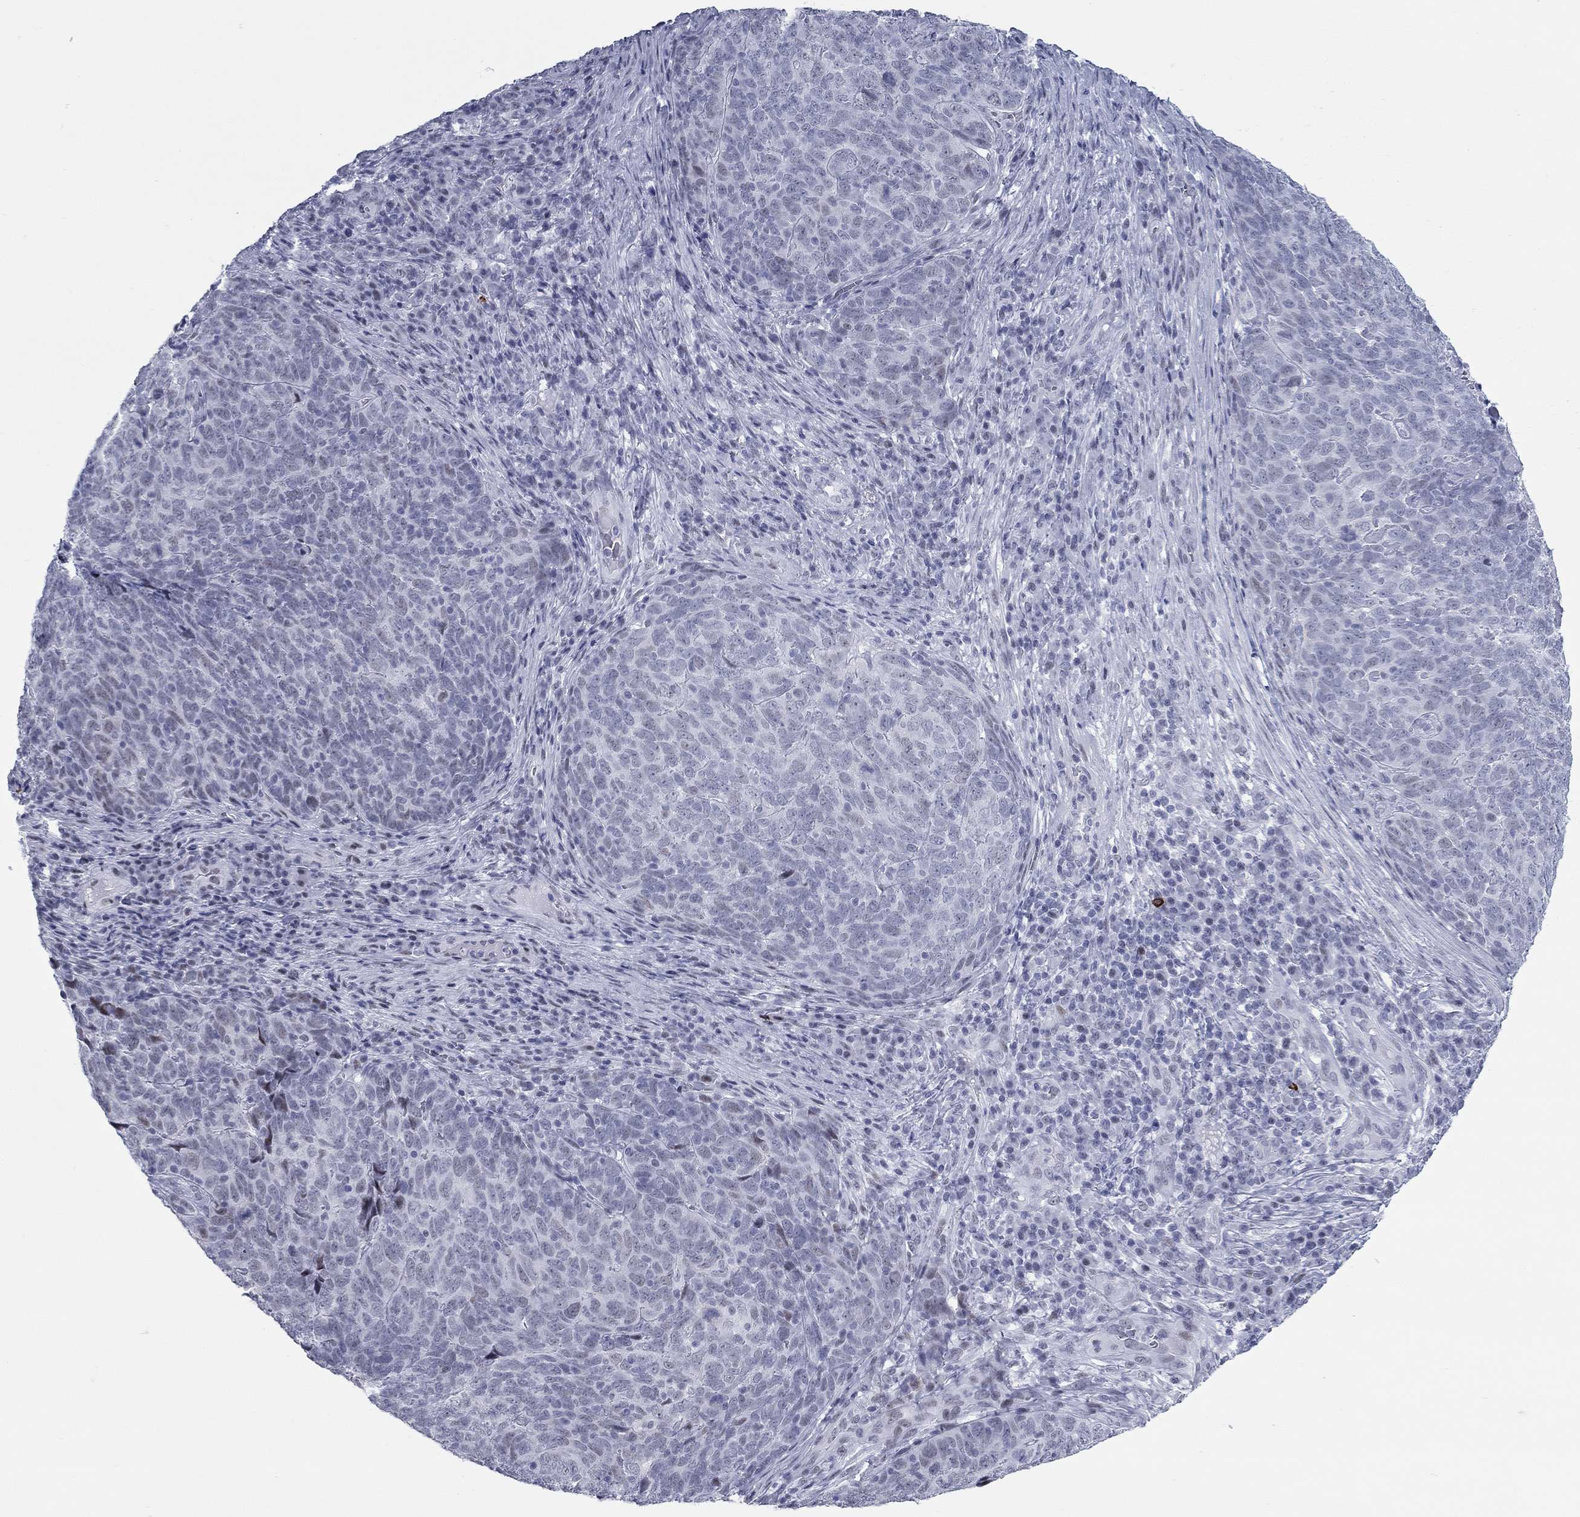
{"staining": {"intensity": "negative", "quantity": "none", "location": "none"}, "tissue": "skin cancer", "cell_type": "Tumor cells", "image_type": "cancer", "snomed": [{"axis": "morphology", "description": "Squamous cell carcinoma, NOS"}, {"axis": "topography", "description": "Skin"}, {"axis": "topography", "description": "Anal"}], "caption": "This histopathology image is of squamous cell carcinoma (skin) stained with immunohistochemistry (IHC) to label a protein in brown with the nuclei are counter-stained blue. There is no expression in tumor cells. (Stains: DAB immunohistochemistry with hematoxylin counter stain, Microscopy: brightfield microscopy at high magnification).", "gene": "ASF1B", "patient": {"sex": "female", "age": 51}}